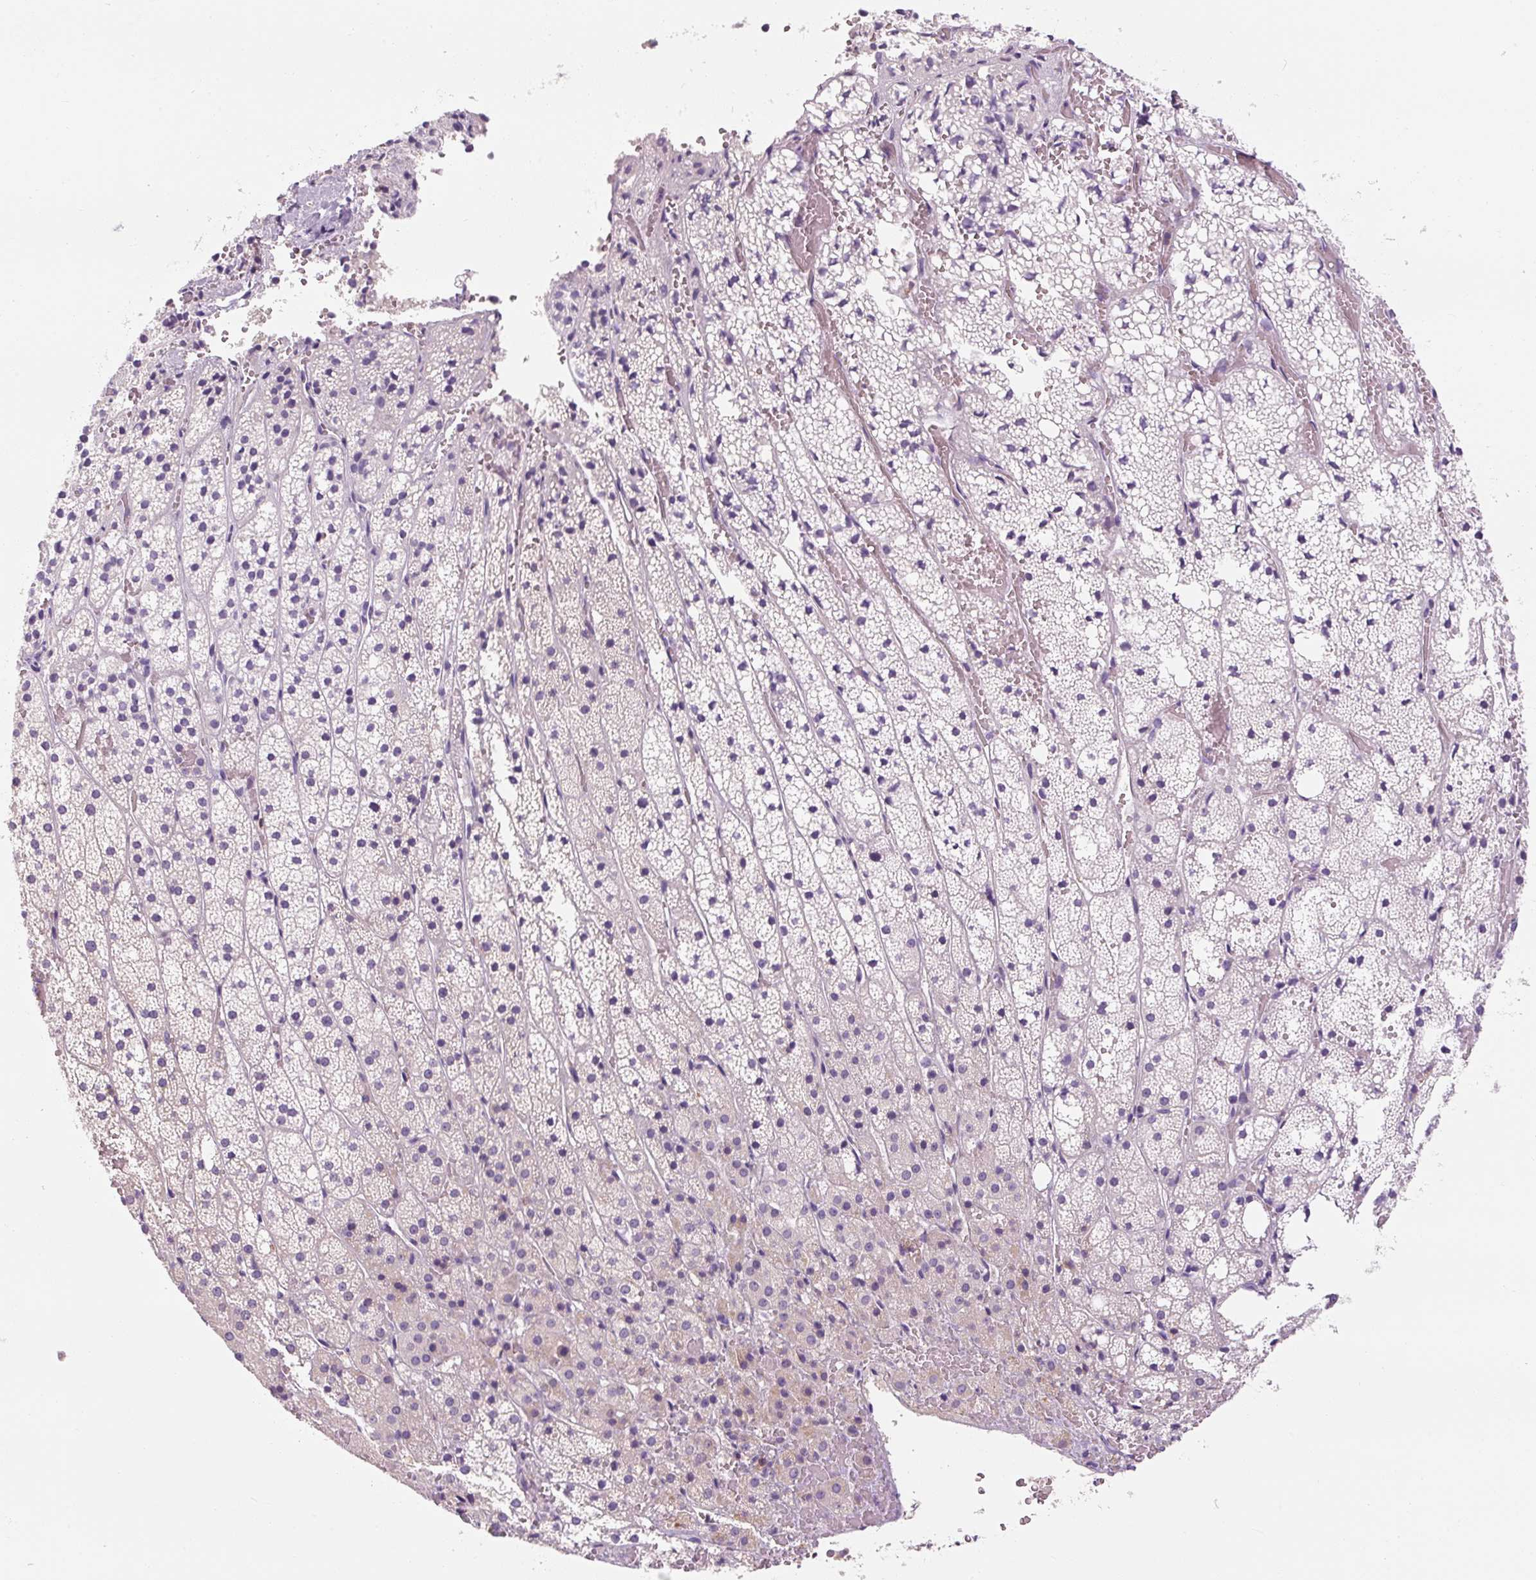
{"staining": {"intensity": "negative", "quantity": "none", "location": "none"}, "tissue": "adrenal gland", "cell_type": "Glandular cells", "image_type": "normal", "snomed": [{"axis": "morphology", "description": "Normal tissue, NOS"}, {"axis": "topography", "description": "Adrenal gland"}], "caption": "This micrograph is of benign adrenal gland stained with IHC to label a protein in brown with the nuclei are counter-stained blue. There is no staining in glandular cells.", "gene": "TIGD2", "patient": {"sex": "male", "age": 53}}